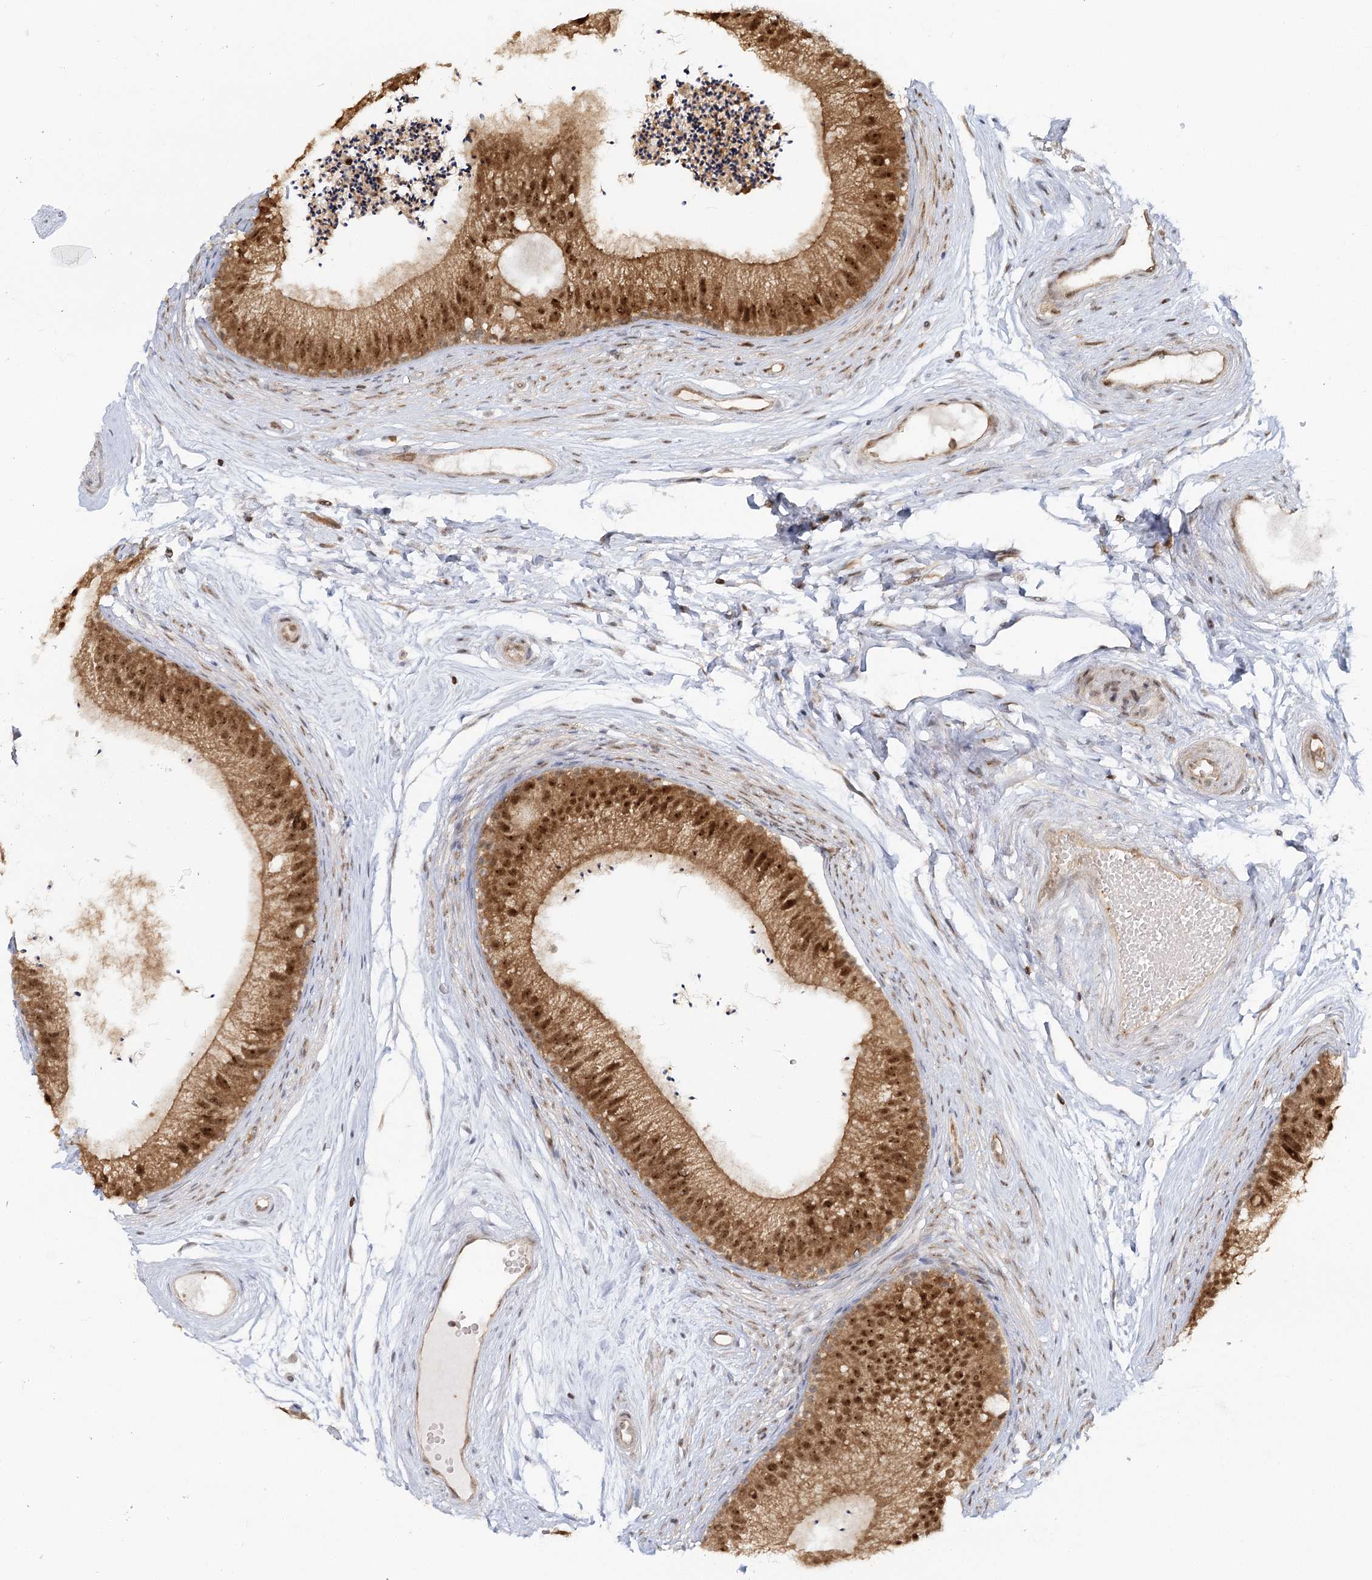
{"staining": {"intensity": "strong", "quantity": ">75%", "location": "cytoplasmic/membranous,nuclear"}, "tissue": "epididymis", "cell_type": "Glandular cells", "image_type": "normal", "snomed": [{"axis": "morphology", "description": "Normal tissue, NOS"}, {"axis": "topography", "description": "Epididymis"}], "caption": "IHC staining of benign epididymis, which demonstrates high levels of strong cytoplasmic/membranous,nuclear expression in about >75% of glandular cells indicating strong cytoplasmic/membranous,nuclear protein positivity. The staining was performed using DAB (3,3'-diaminobenzidine) (brown) for protein detection and nuclei were counterstained in hematoxylin (blue).", "gene": "FAM120B", "patient": {"sex": "male", "age": 56}}